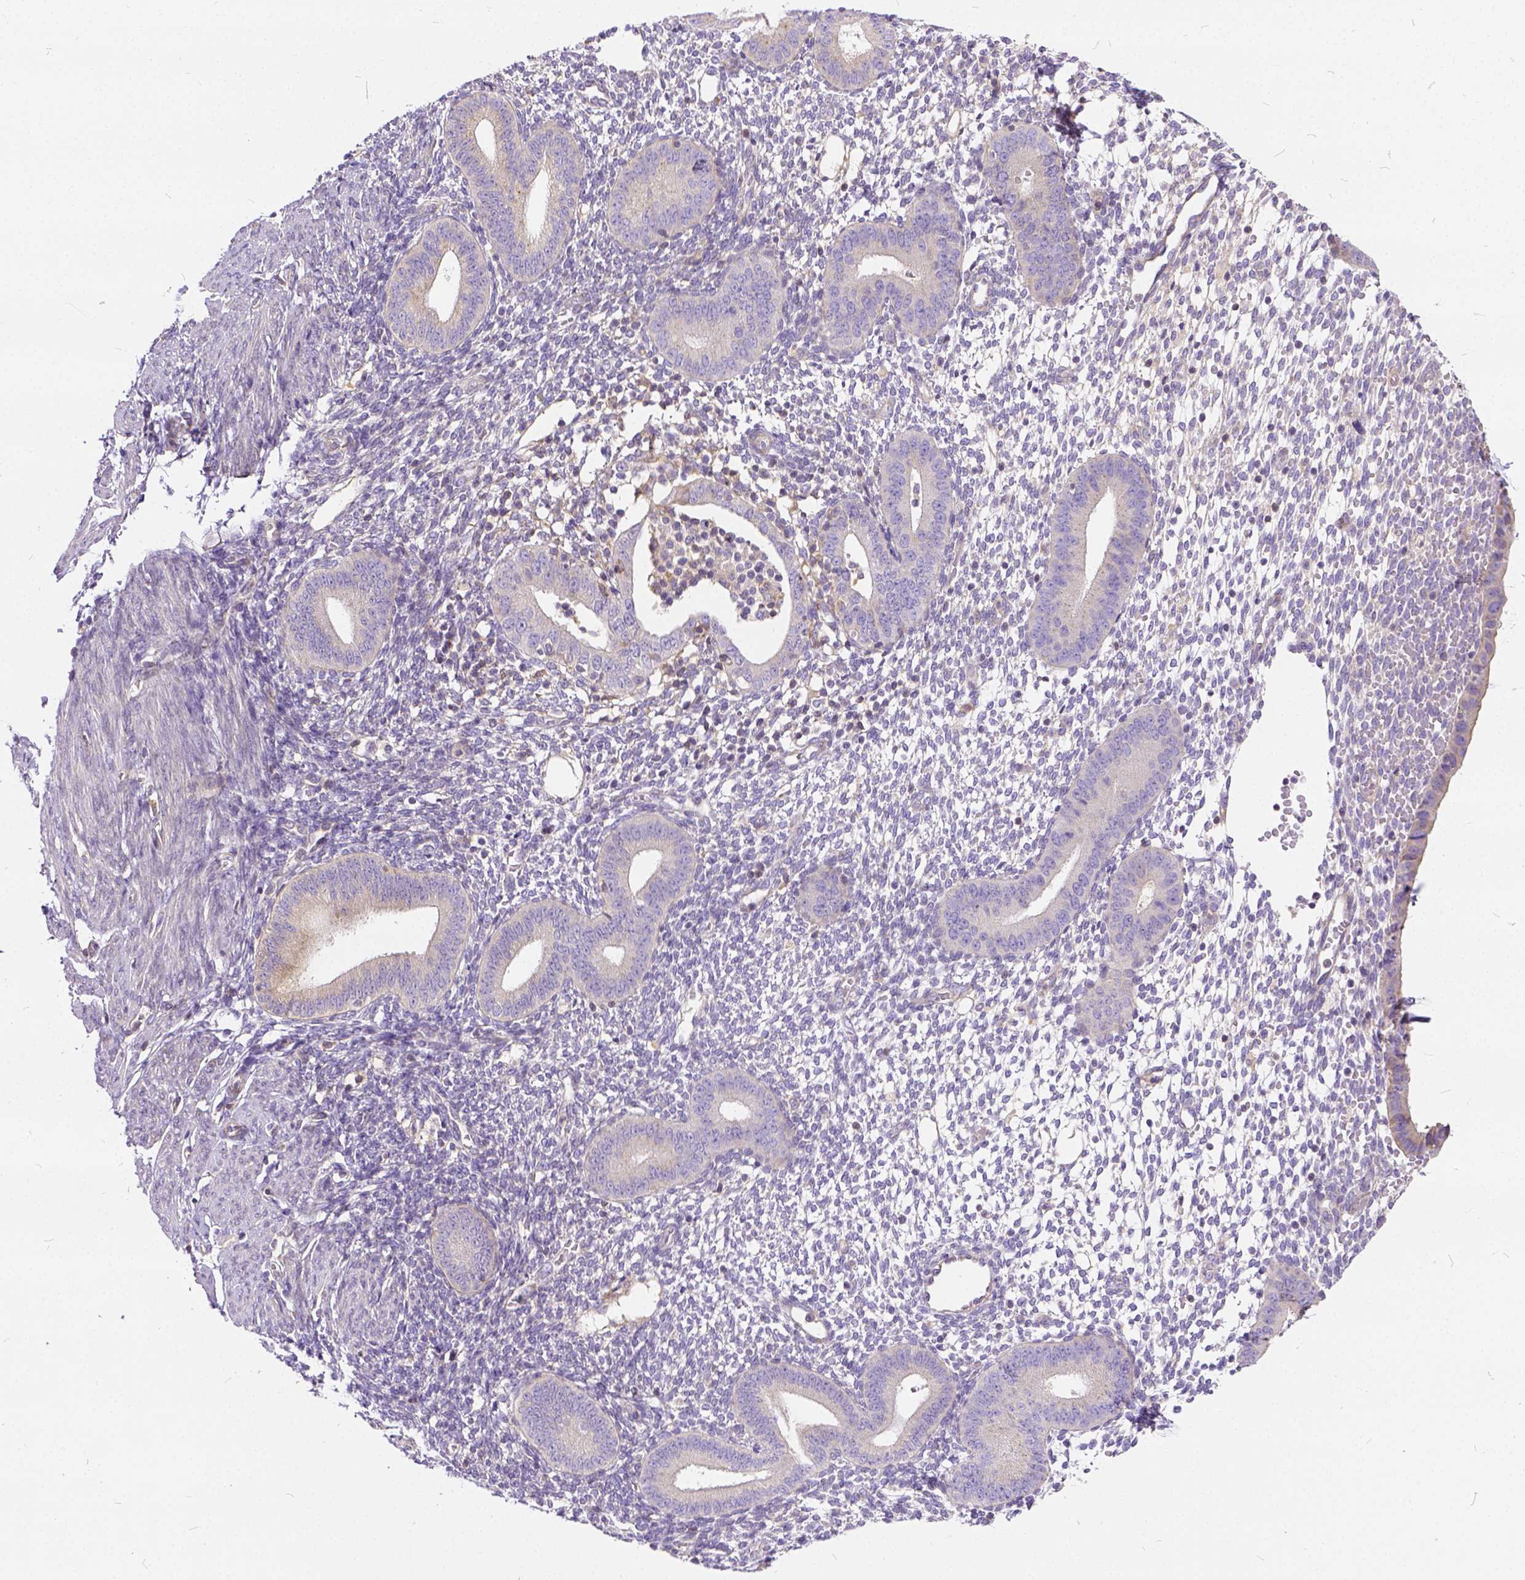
{"staining": {"intensity": "negative", "quantity": "none", "location": "none"}, "tissue": "endometrium", "cell_type": "Cells in endometrial stroma", "image_type": "normal", "snomed": [{"axis": "morphology", "description": "Normal tissue, NOS"}, {"axis": "topography", "description": "Endometrium"}], "caption": "A micrograph of endometrium stained for a protein displays no brown staining in cells in endometrial stroma.", "gene": "CADM4", "patient": {"sex": "female", "age": 40}}